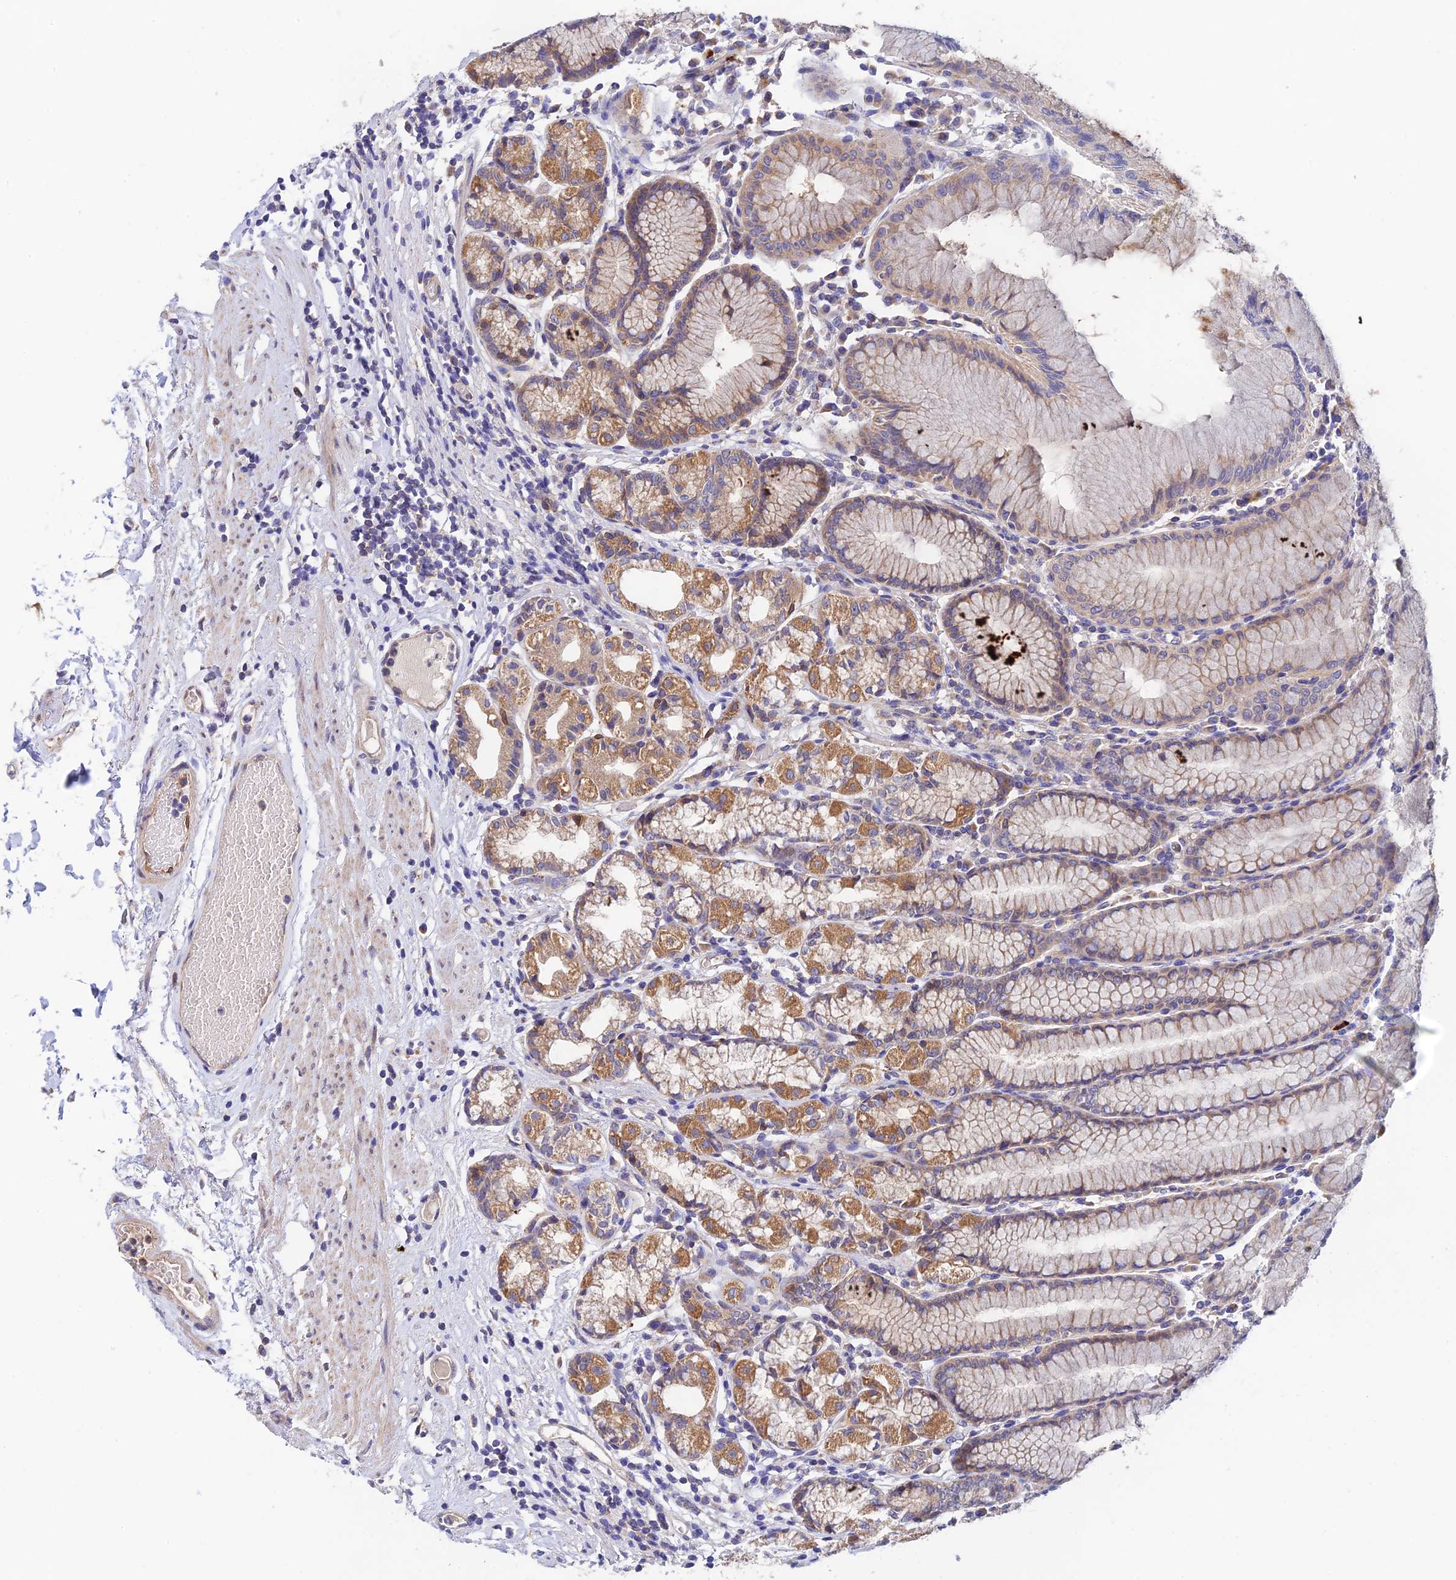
{"staining": {"intensity": "moderate", "quantity": "25%-75%", "location": "cytoplasmic/membranous"}, "tissue": "stomach", "cell_type": "Glandular cells", "image_type": "normal", "snomed": [{"axis": "morphology", "description": "Normal tissue, NOS"}, {"axis": "topography", "description": "Stomach"}], "caption": "The photomicrograph exhibits staining of unremarkable stomach, revealing moderate cytoplasmic/membranous protein staining (brown color) within glandular cells. The staining was performed using DAB, with brown indicating positive protein expression. Nuclei are stained blue with hematoxylin.", "gene": "RANBP6", "patient": {"sex": "female", "age": 57}}